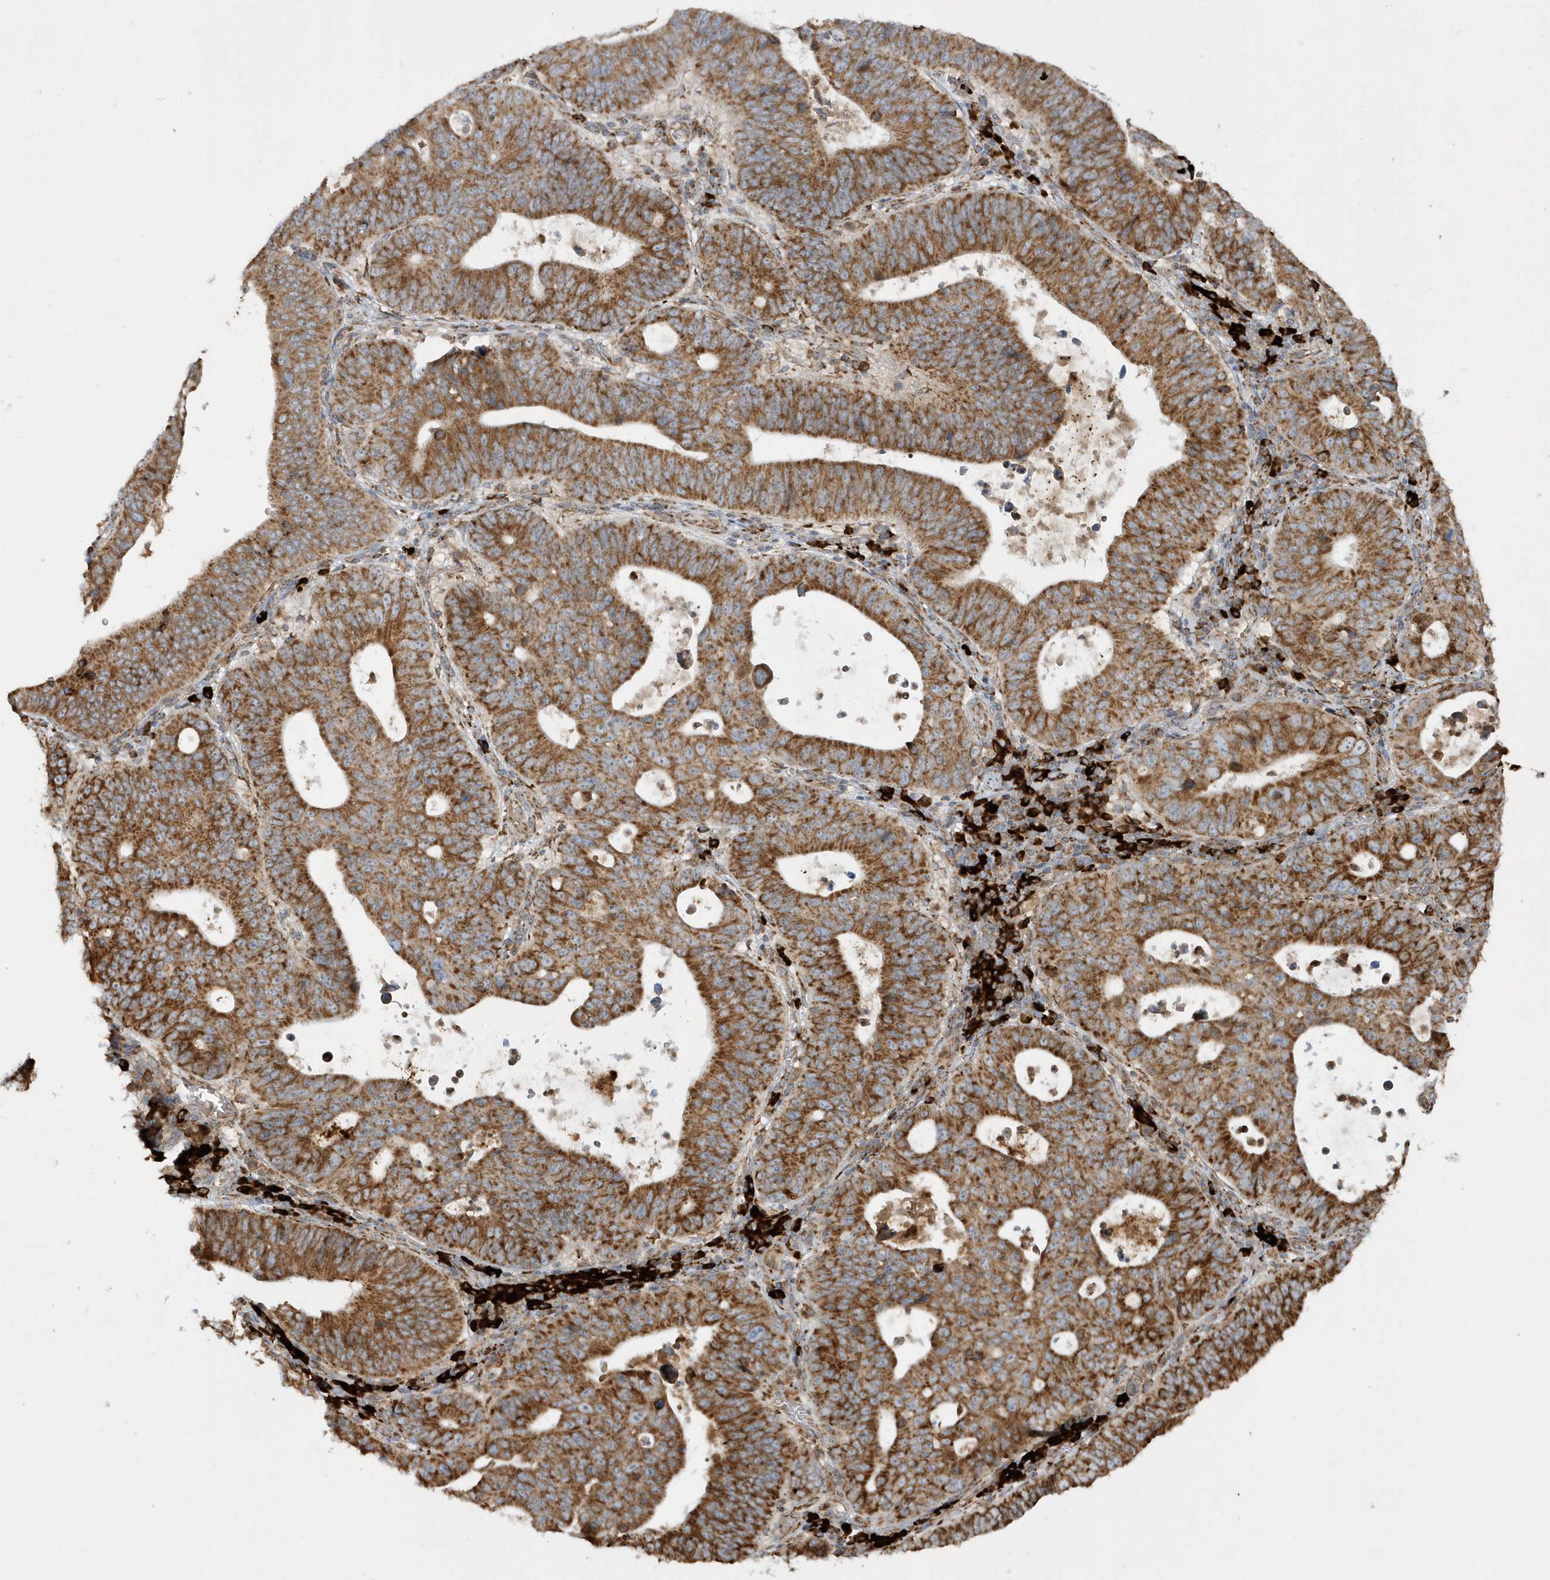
{"staining": {"intensity": "strong", "quantity": ">75%", "location": "cytoplasmic/membranous"}, "tissue": "stomach cancer", "cell_type": "Tumor cells", "image_type": "cancer", "snomed": [{"axis": "morphology", "description": "Adenocarcinoma, NOS"}, {"axis": "topography", "description": "Stomach"}], "caption": "Protein positivity by immunohistochemistry (IHC) demonstrates strong cytoplasmic/membranous expression in about >75% of tumor cells in stomach cancer.", "gene": "SH3BP2", "patient": {"sex": "male", "age": 59}}